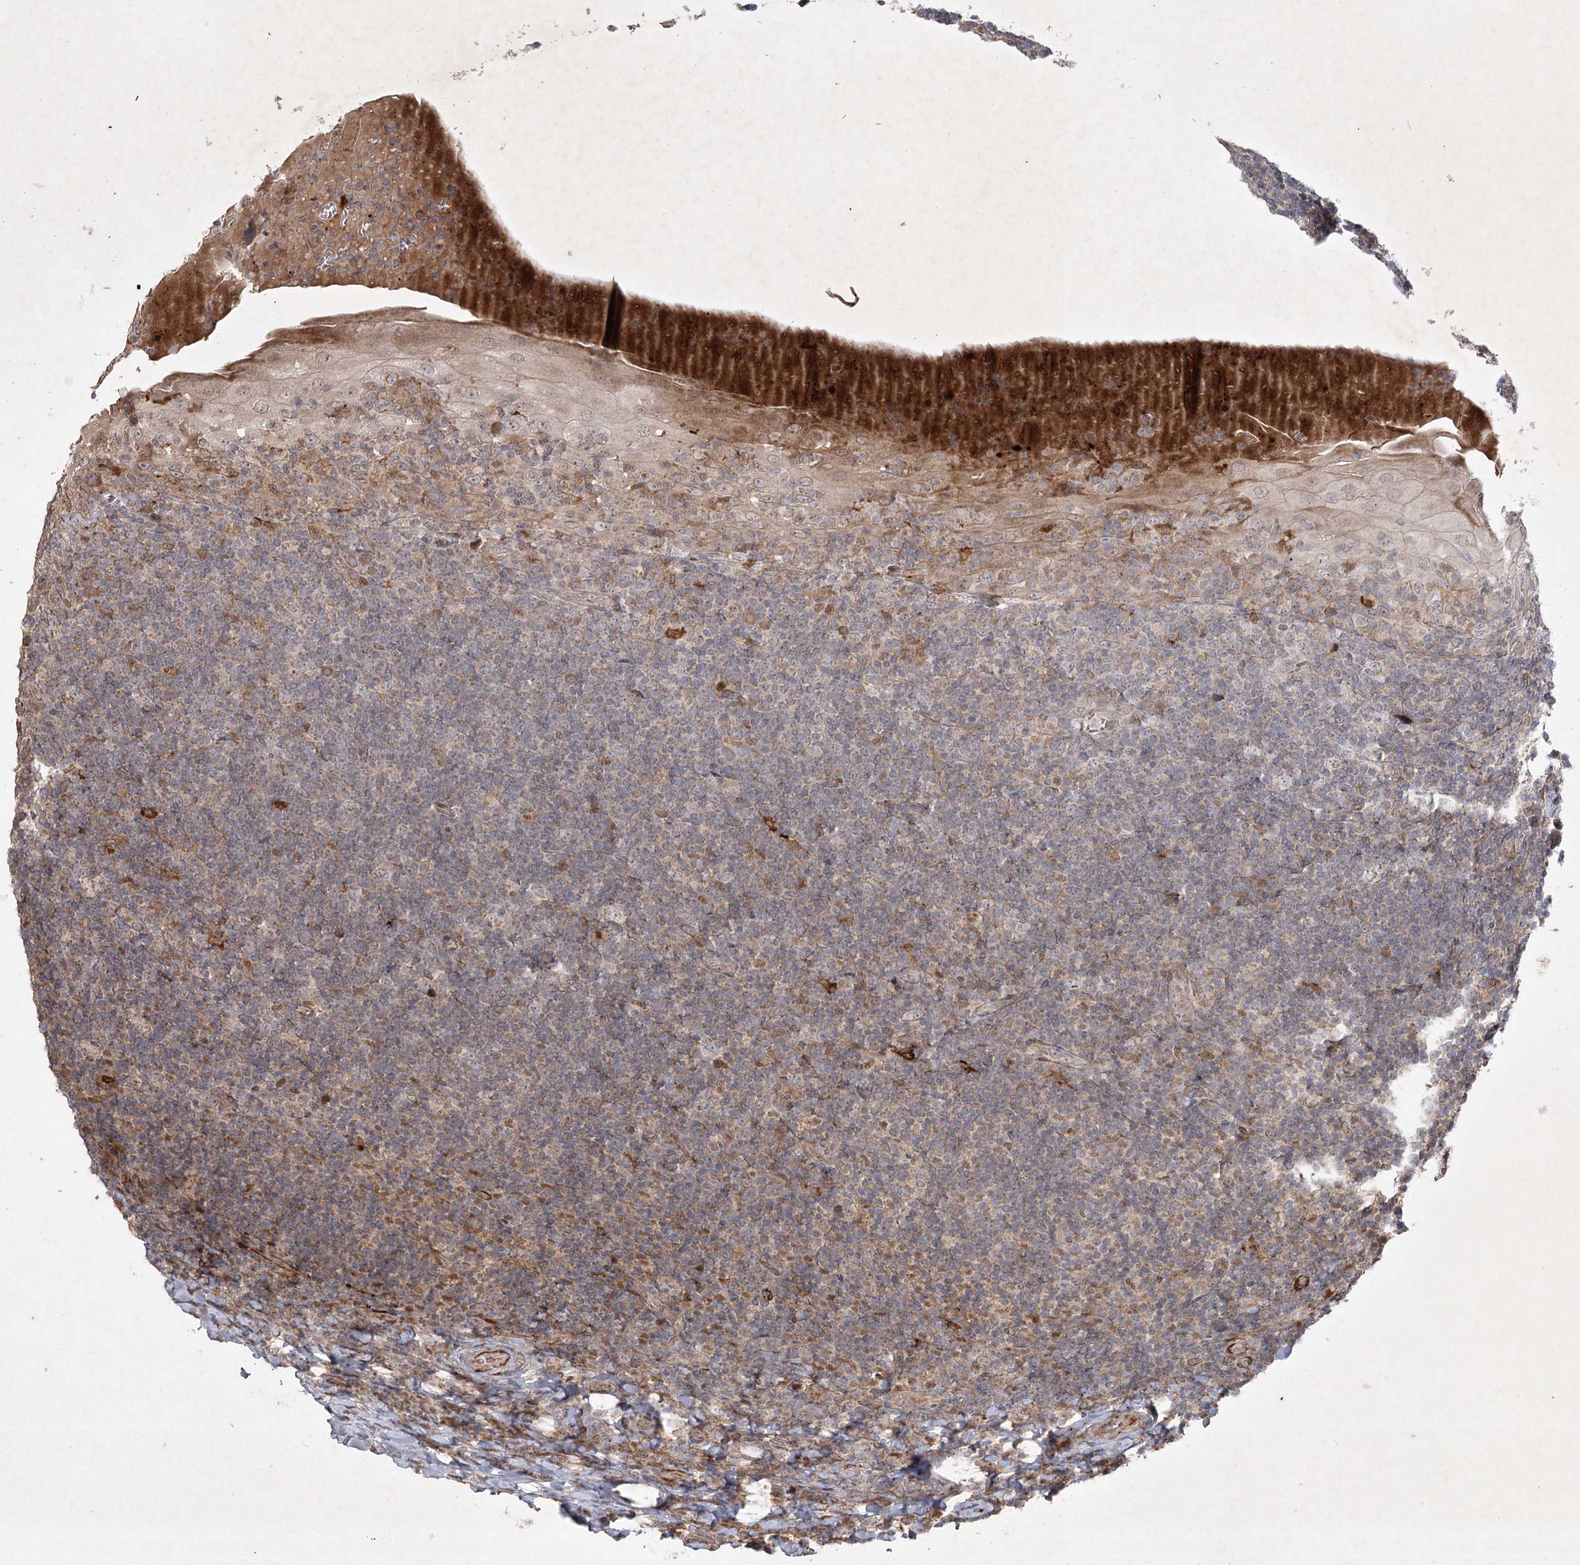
{"staining": {"intensity": "weak", "quantity": ">75%", "location": "cytoplasmic/membranous"}, "tissue": "tonsil", "cell_type": "Germinal center cells", "image_type": "normal", "snomed": [{"axis": "morphology", "description": "Normal tissue, NOS"}, {"axis": "topography", "description": "Tonsil"}], "caption": "Germinal center cells demonstrate low levels of weak cytoplasmic/membranous positivity in about >75% of cells in unremarkable tonsil. (DAB IHC with brightfield microscopy, high magnification).", "gene": "KBTBD4", "patient": {"sex": "male", "age": 37}}